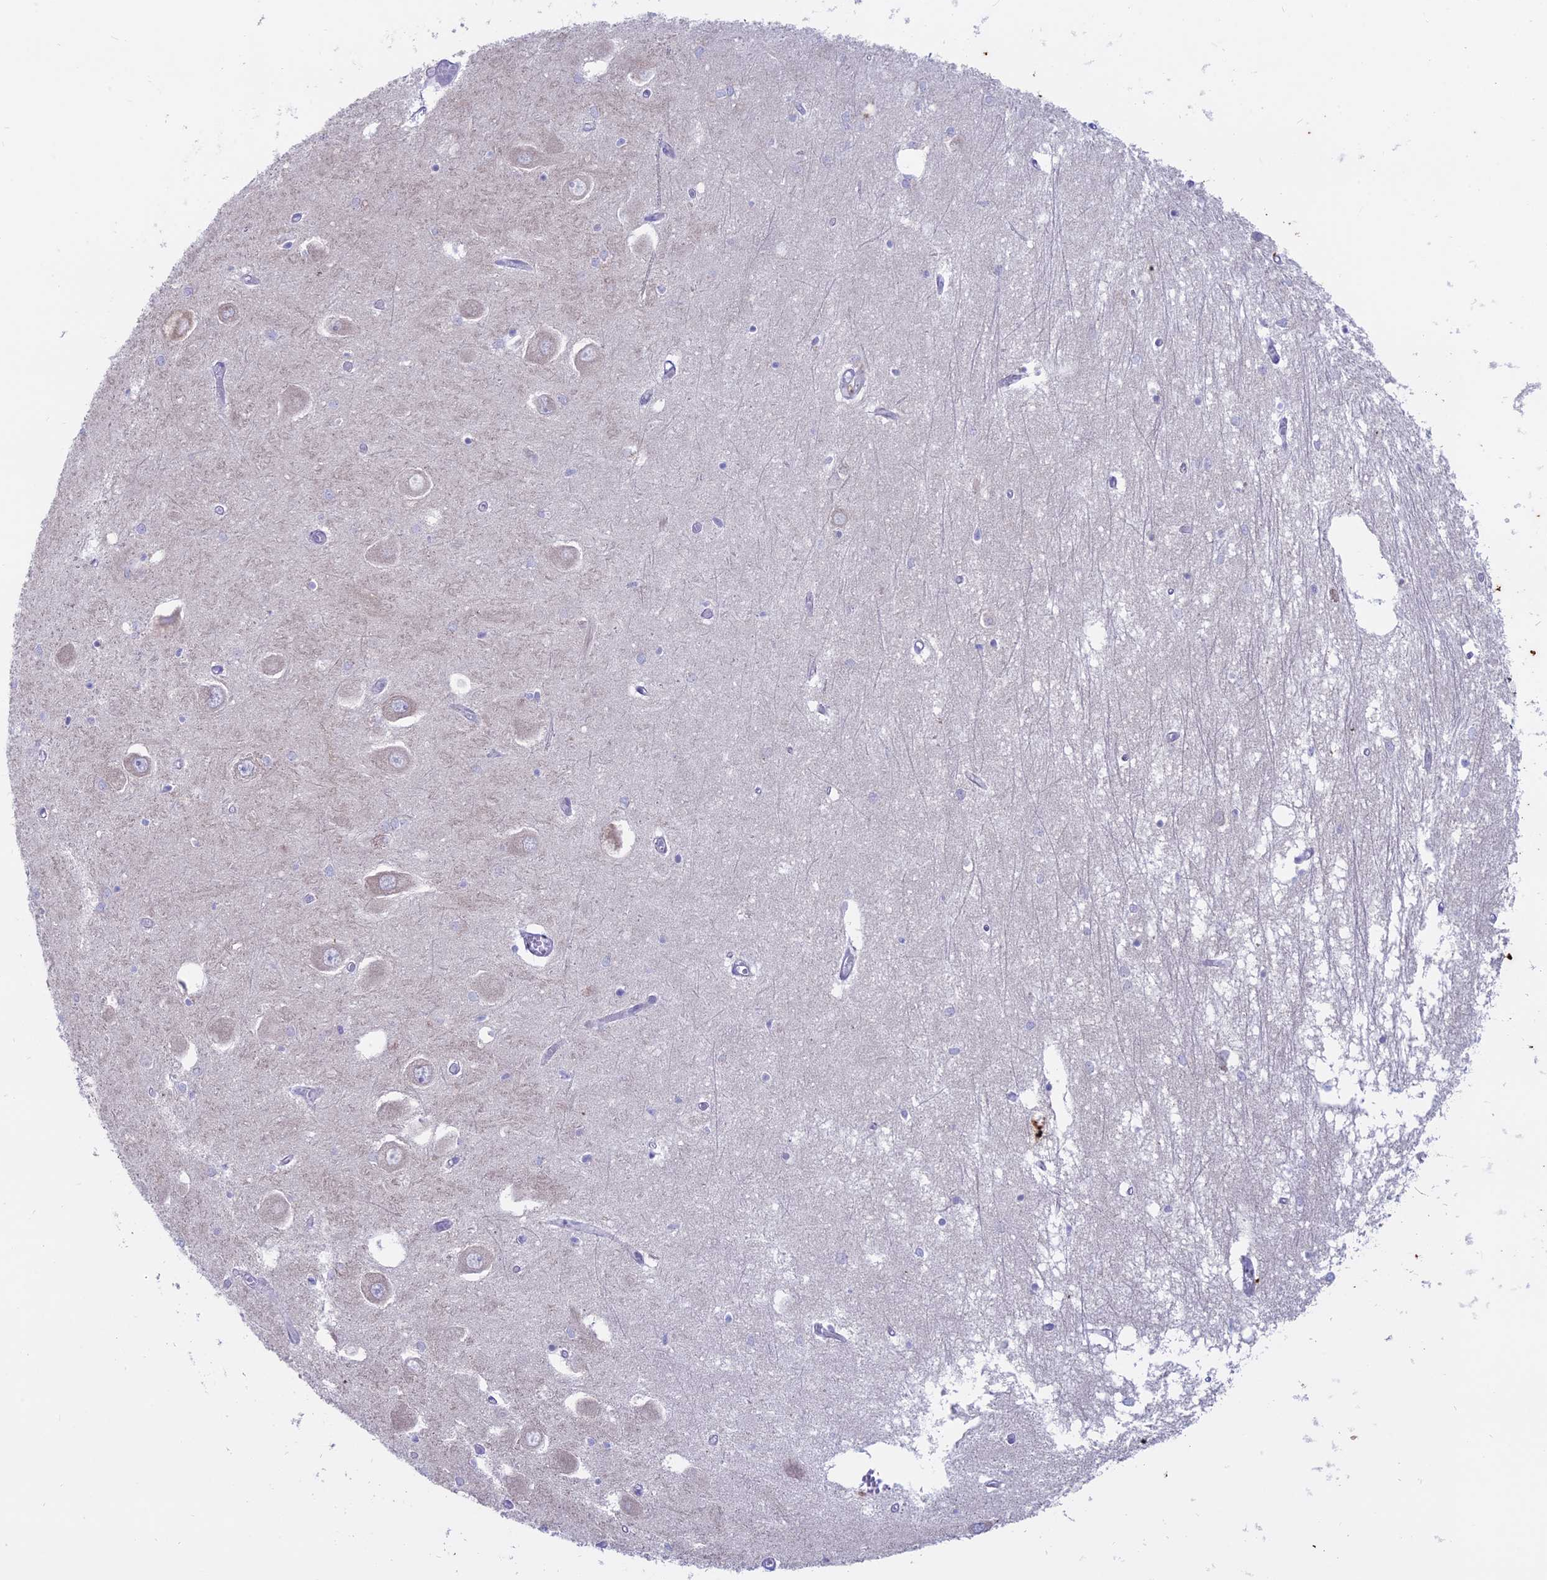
{"staining": {"intensity": "negative", "quantity": "none", "location": "none"}, "tissue": "hippocampus", "cell_type": "Glial cells", "image_type": "normal", "snomed": [{"axis": "morphology", "description": "Normal tissue, NOS"}, {"axis": "topography", "description": "Hippocampus"}], "caption": "Glial cells are negative for protein expression in normal human hippocampus. The staining was performed using DAB (3,3'-diaminobenzidine) to visualize the protein expression in brown, while the nuclei were stained in blue with hematoxylin (Magnification: 20x).", "gene": "MYO5B", "patient": {"sex": "male", "age": 70}}